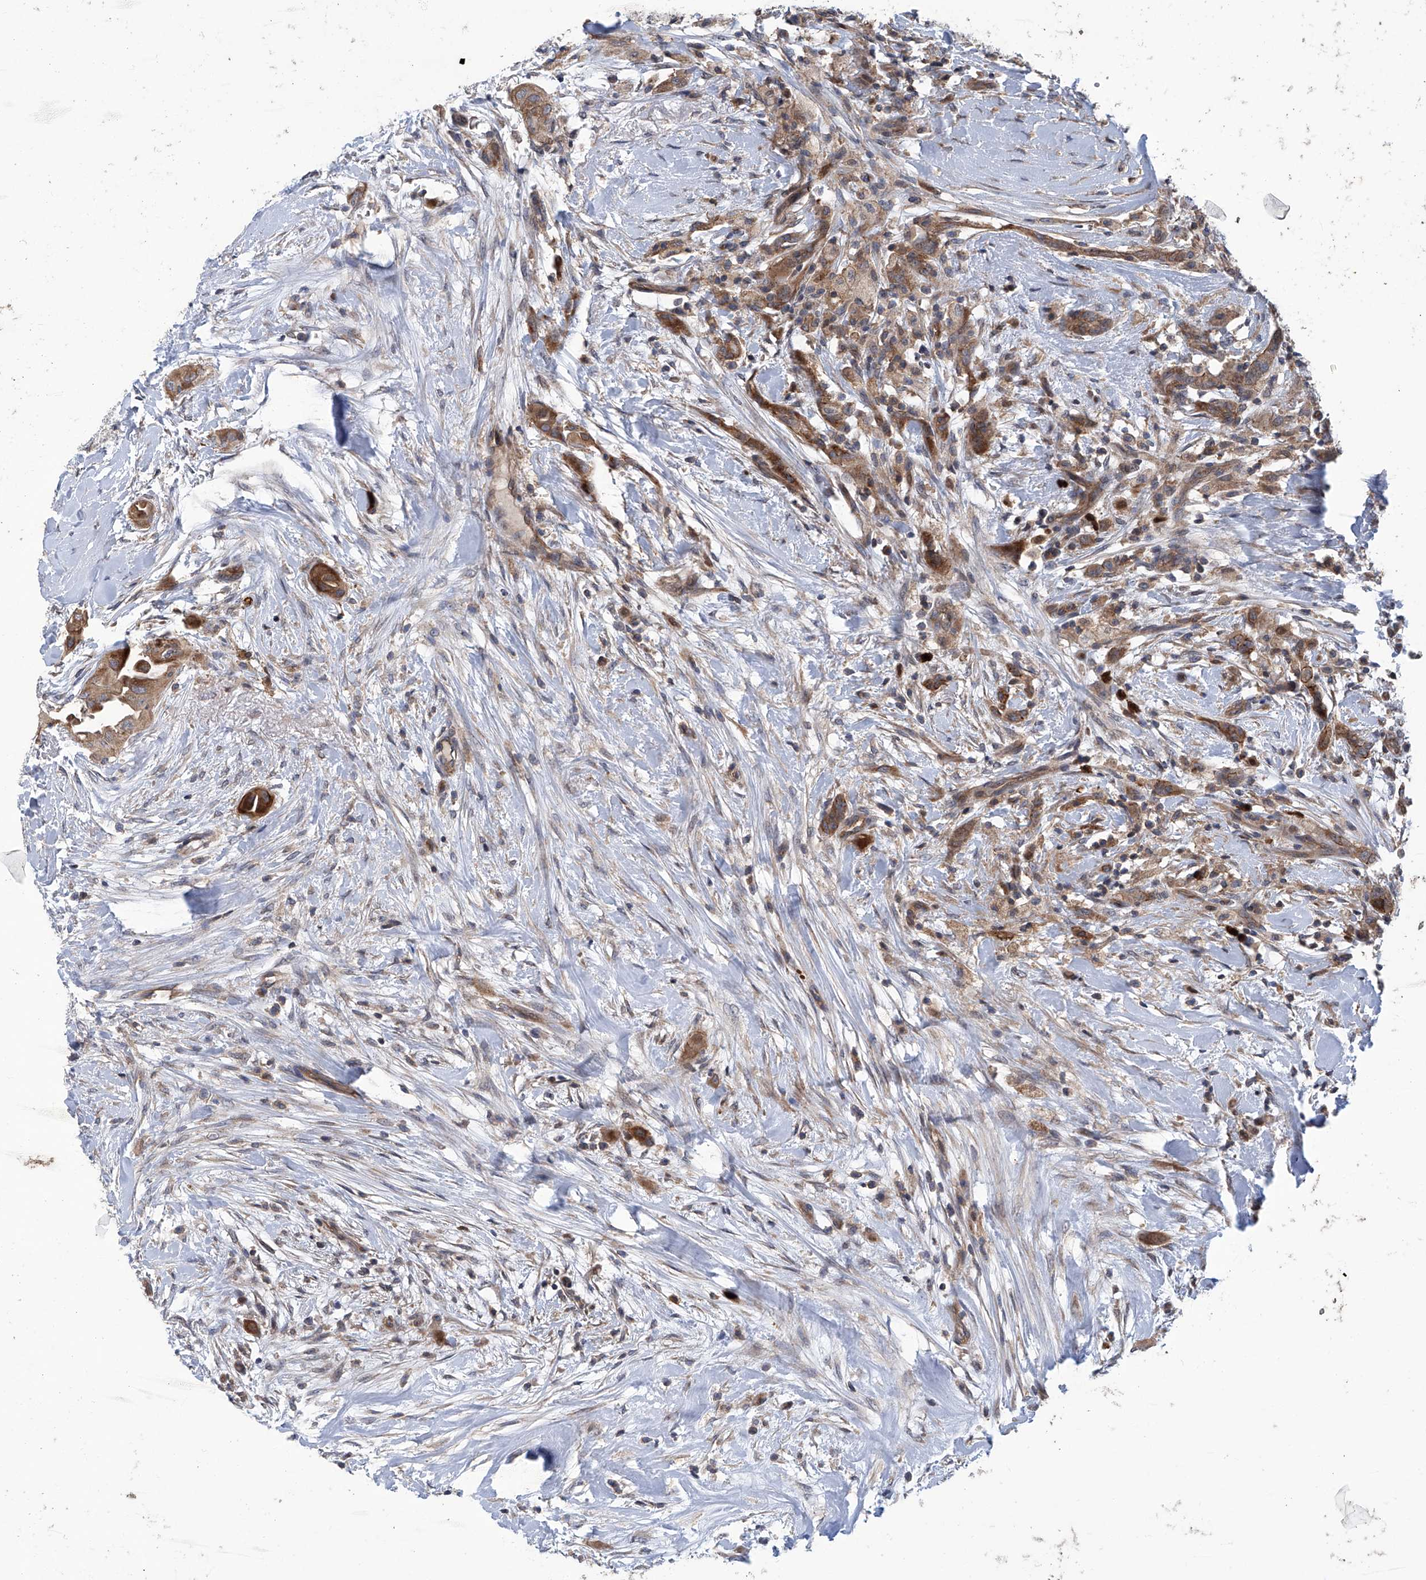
{"staining": {"intensity": "moderate", "quantity": ">75%", "location": "cytoplasmic/membranous"}, "tissue": "thyroid cancer", "cell_type": "Tumor cells", "image_type": "cancer", "snomed": [{"axis": "morphology", "description": "Papillary adenocarcinoma, NOS"}, {"axis": "topography", "description": "Thyroid gland"}], "caption": "A medium amount of moderate cytoplasmic/membranous positivity is appreciated in about >75% of tumor cells in thyroid papillary adenocarcinoma tissue. (Stains: DAB (3,3'-diaminobenzidine) in brown, nuclei in blue, Microscopy: brightfield microscopy at high magnification).", "gene": "EIF2D", "patient": {"sex": "female", "age": 59}}